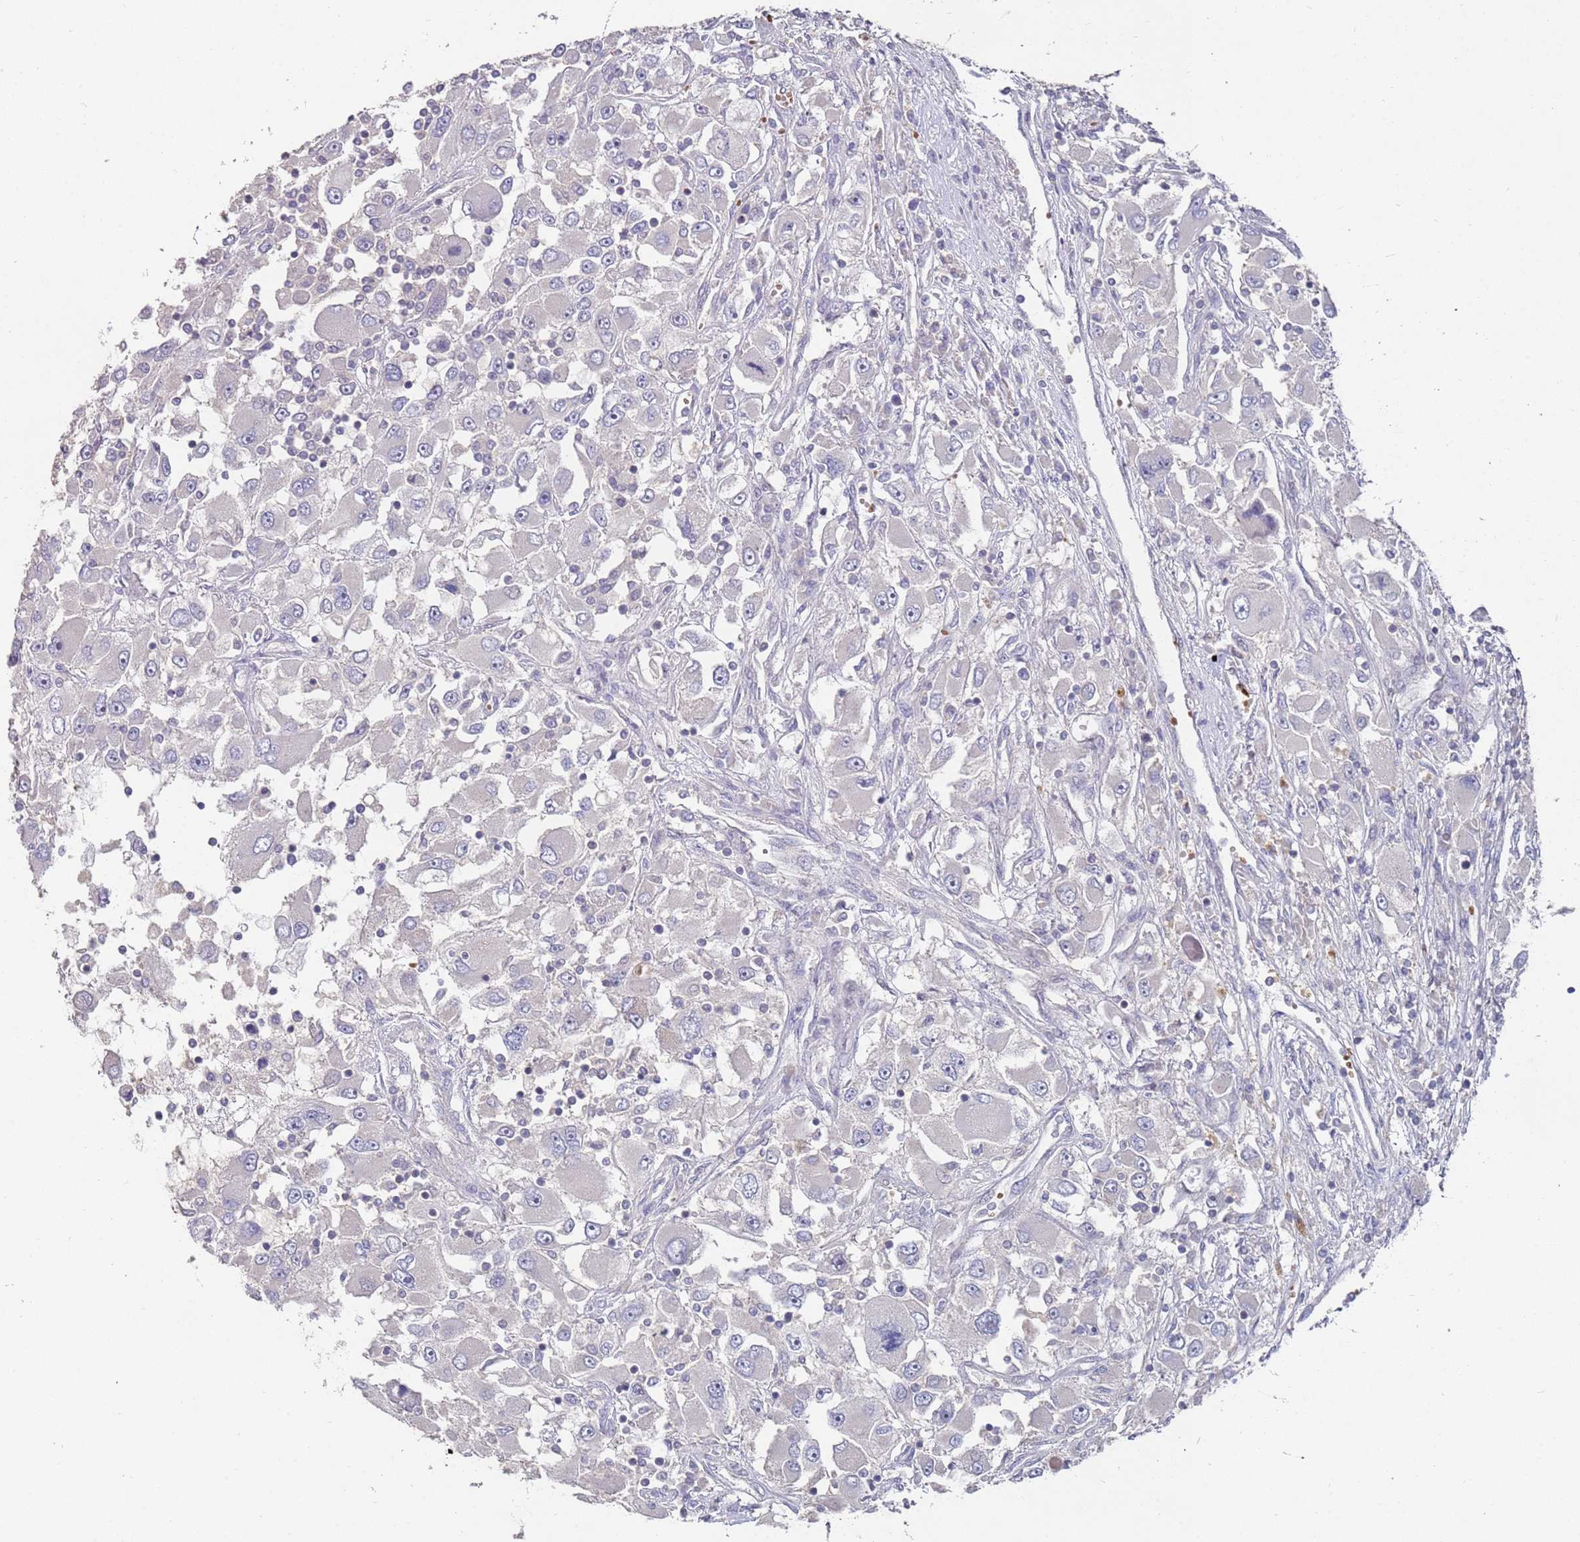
{"staining": {"intensity": "negative", "quantity": "none", "location": "none"}, "tissue": "renal cancer", "cell_type": "Tumor cells", "image_type": "cancer", "snomed": [{"axis": "morphology", "description": "Adenocarcinoma, NOS"}, {"axis": "topography", "description": "Kidney"}], "caption": "A photomicrograph of renal adenocarcinoma stained for a protein demonstrates no brown staining in tumor cells.", "gene": "LACC1", "patient": {"sex": "female", "age": 52}}